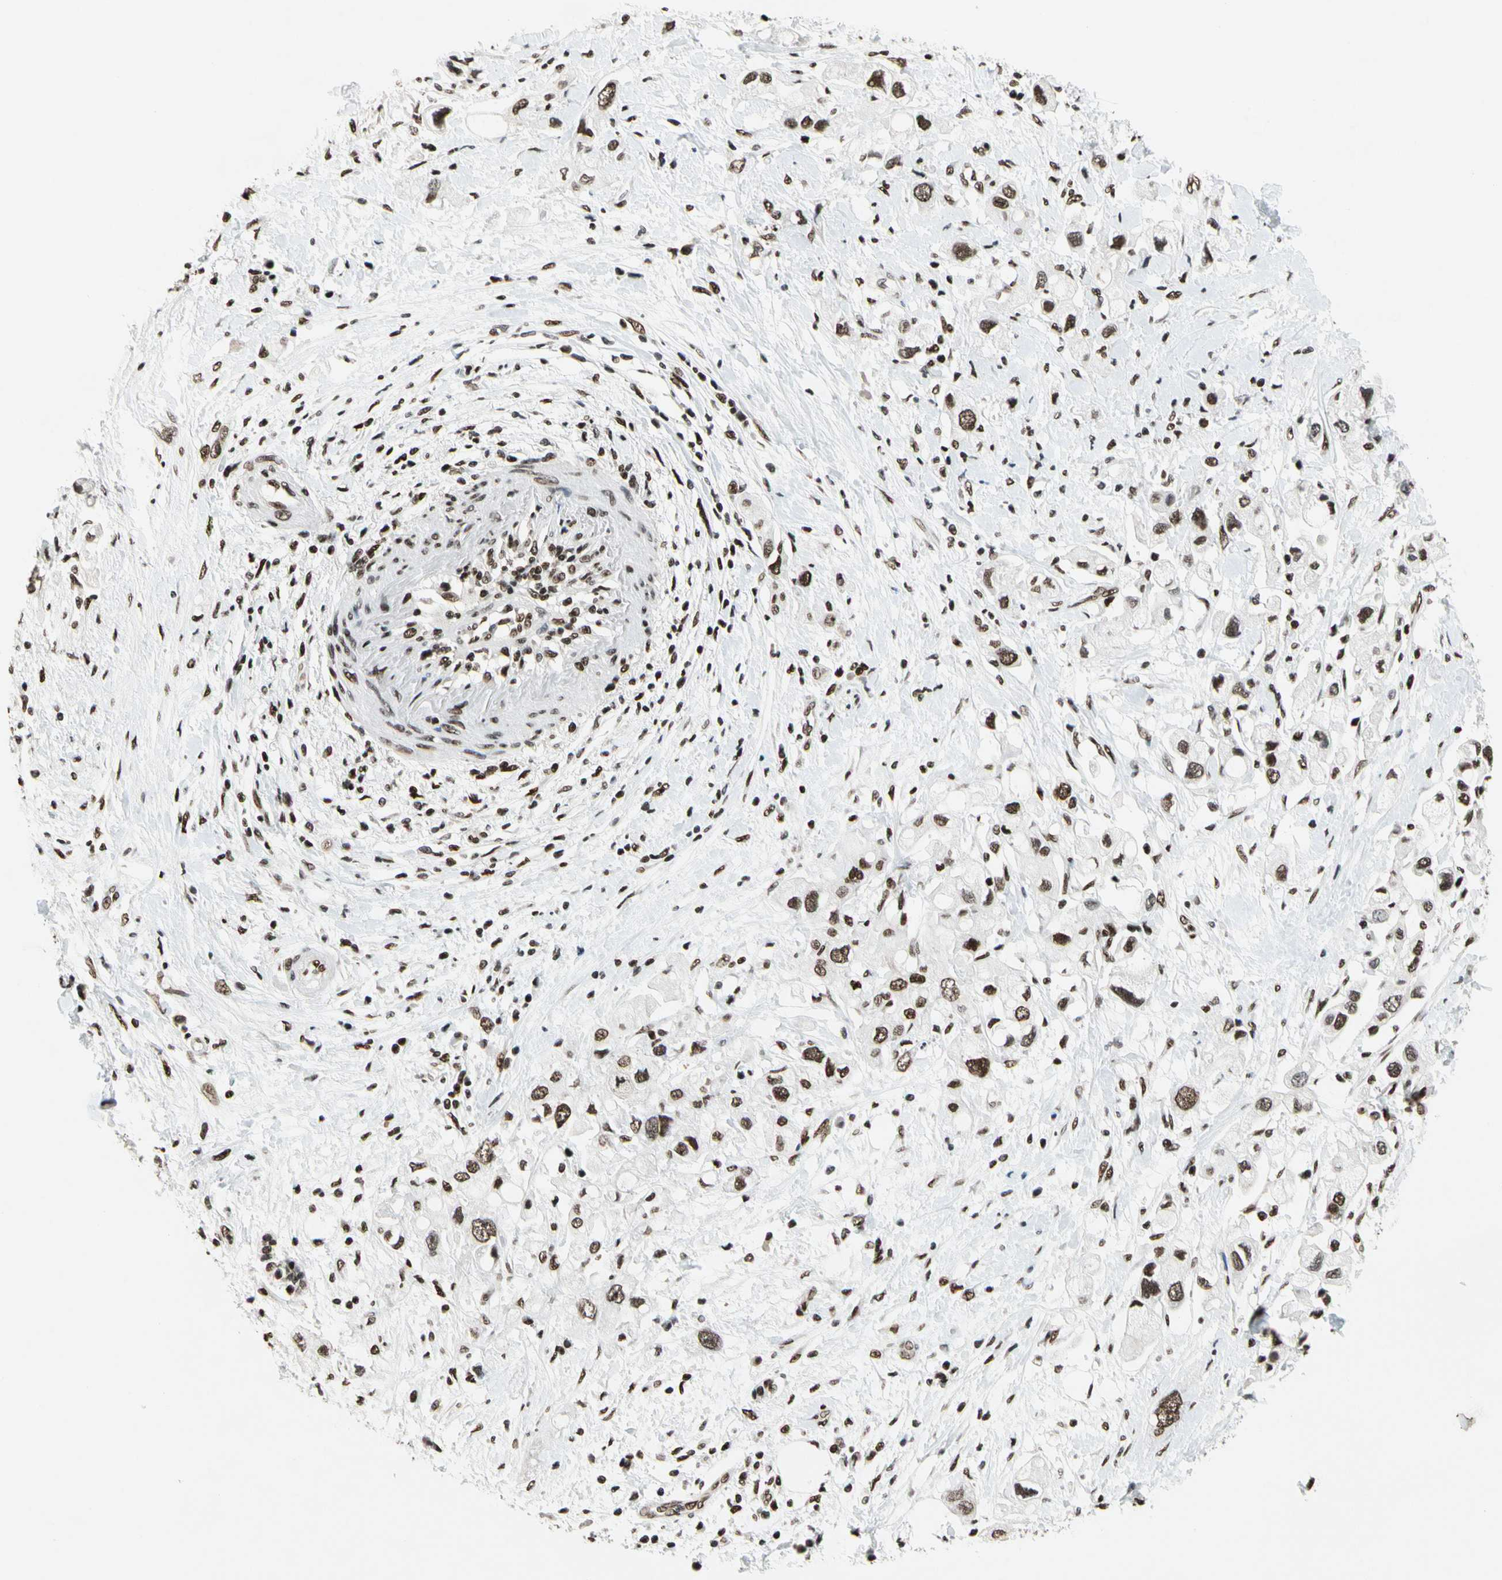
{"staining": {"intensity": "strong", "quantity": ">75%", "location": "nuclear"}, "tissue": "pancreatic cancer", "cell_type": "Tumor cells", "image_type": "cancer", "snomed": [{"axis": "morphology", "description": "Adenocarcinoma, NOS"}, {"axis": "topography", "description": "Pancreas"}], "caption": "IHC (DAB (3,3'-diaminobenzidine)) staining of human adenocarcinoma (pancreatic) exhibits strong nuclear protein positivity in approximately >75% of tumor cells.", "gene": "RECQL", "patient": {"sex": "female", "age": 56}}